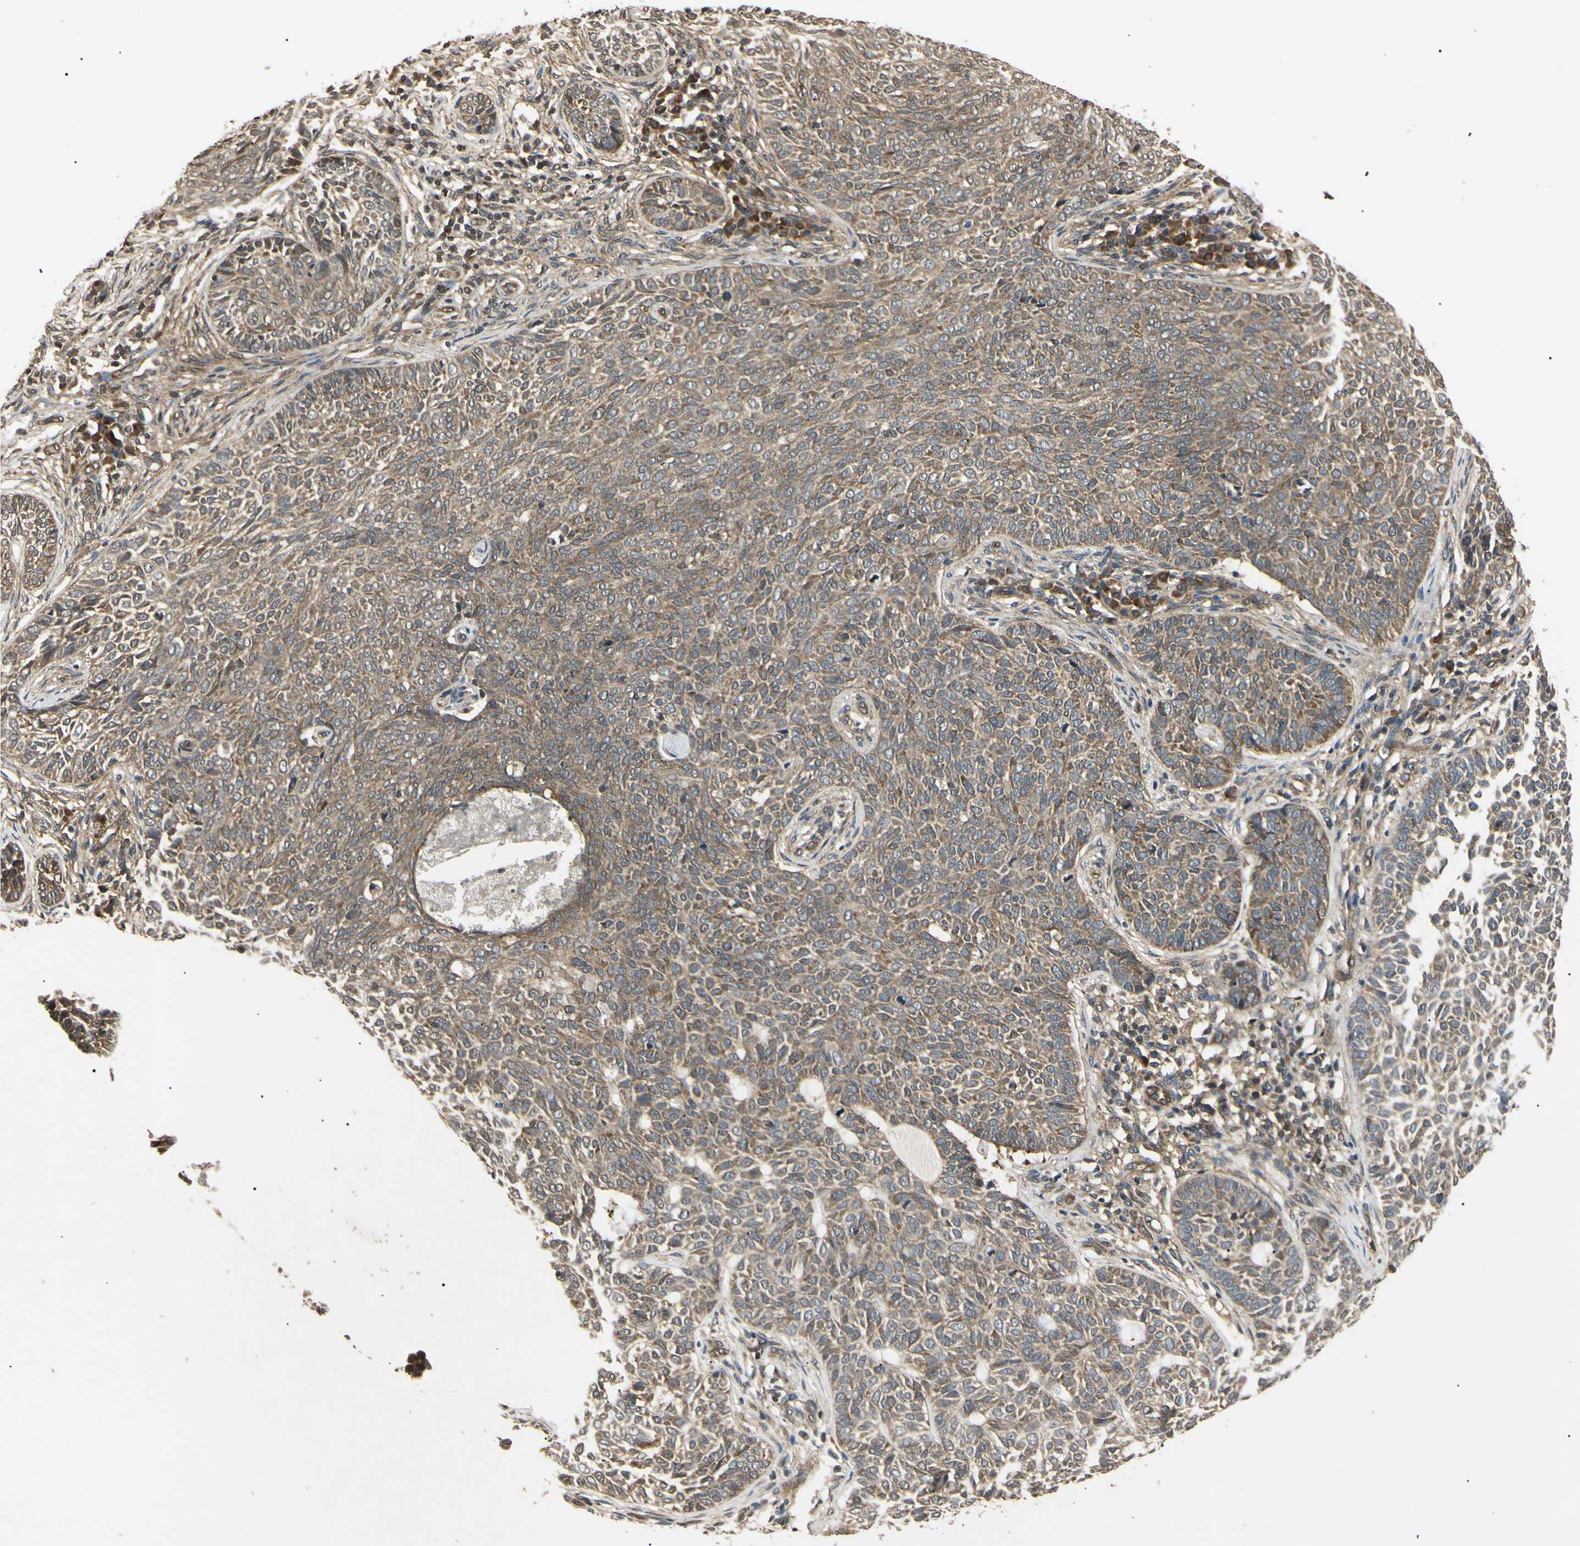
{"staining": {"intensity": "moderate", "quantity": "25%-75%", "location": "cytoplasmic/membranous"}, "tissue": "skin cancer", "cell_type": "Tumor cells", "image_type": "cancer", "snomed": [{"axis": "morphology", "description": "Basal cell carcinoma"}, {"axis": "topography", "description": "Skin"}], "caption": "Moderate cytoplasmic/membranous expression for a protein is identified in about 25%-75% of tumor cells of skin cancer (basal cell carcinoma) using immunohistochemistry.", "gene": "EPN1", "patient": {"sex": "male", "age": 87}}